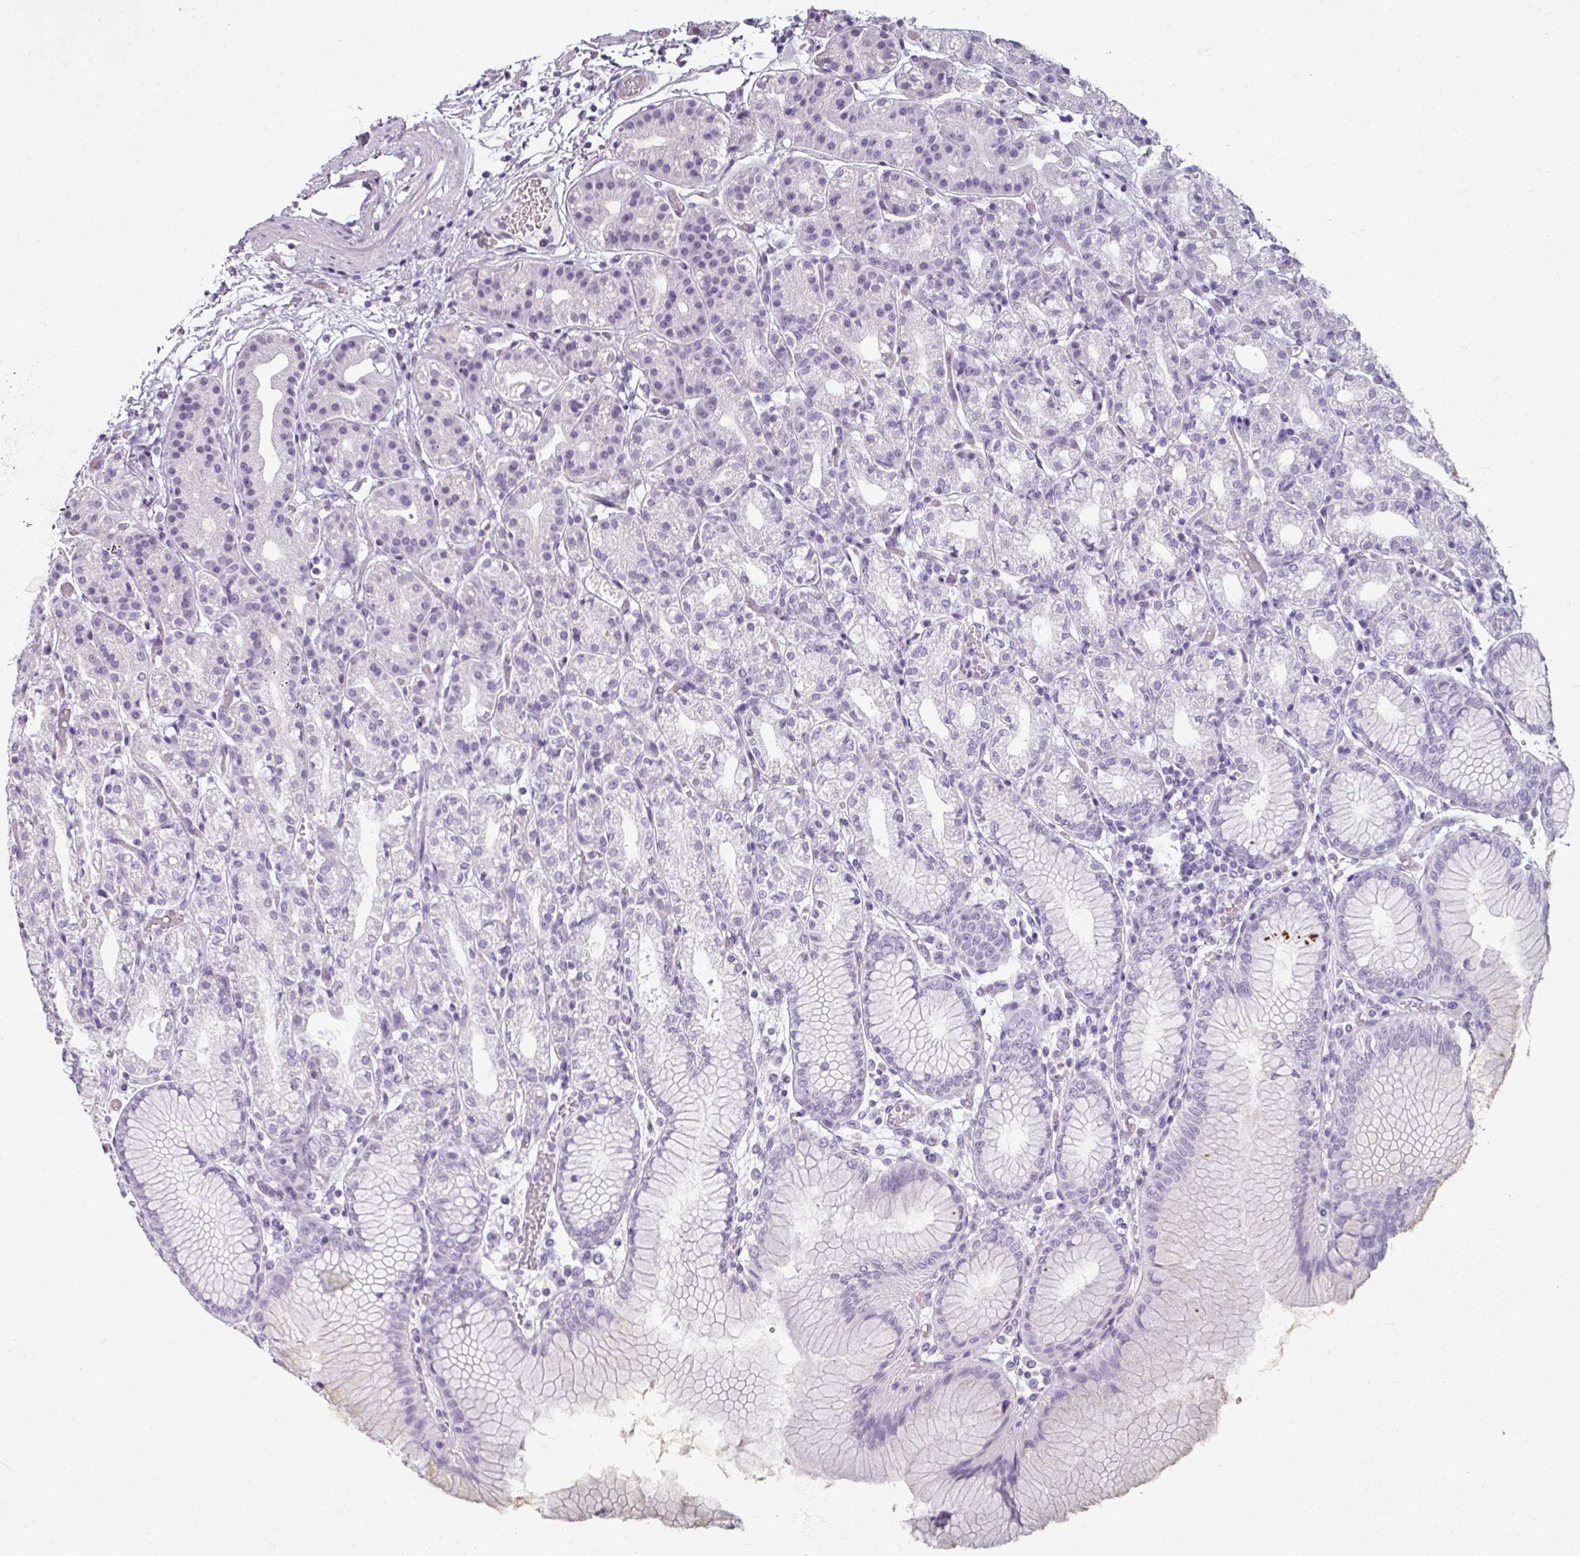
{"staining": {"intensity": "negative", "quantity": "none", "location": "none"}, "tissue": "stomach", "cell_type": "Glandular cells", "image_type": "normal", "snomed": [{"axis": "morphology", "description": "Normal tissue, NOS"}, {"axis": "topography", "description": "Stomach"}], "caption": "High magnification brightfield microscopy of normal stomach stained with DAB (brown) and counterstained with hematoxylin (blue): glandular cells show no significant expression. (DAB (3,3'-diaminobenzidine) immunohistochemistry (IHC) visualized using brightfield microscopy, high magnification).", "gene": "REG3A", "patient": {"sex": "female", "age": 57}}